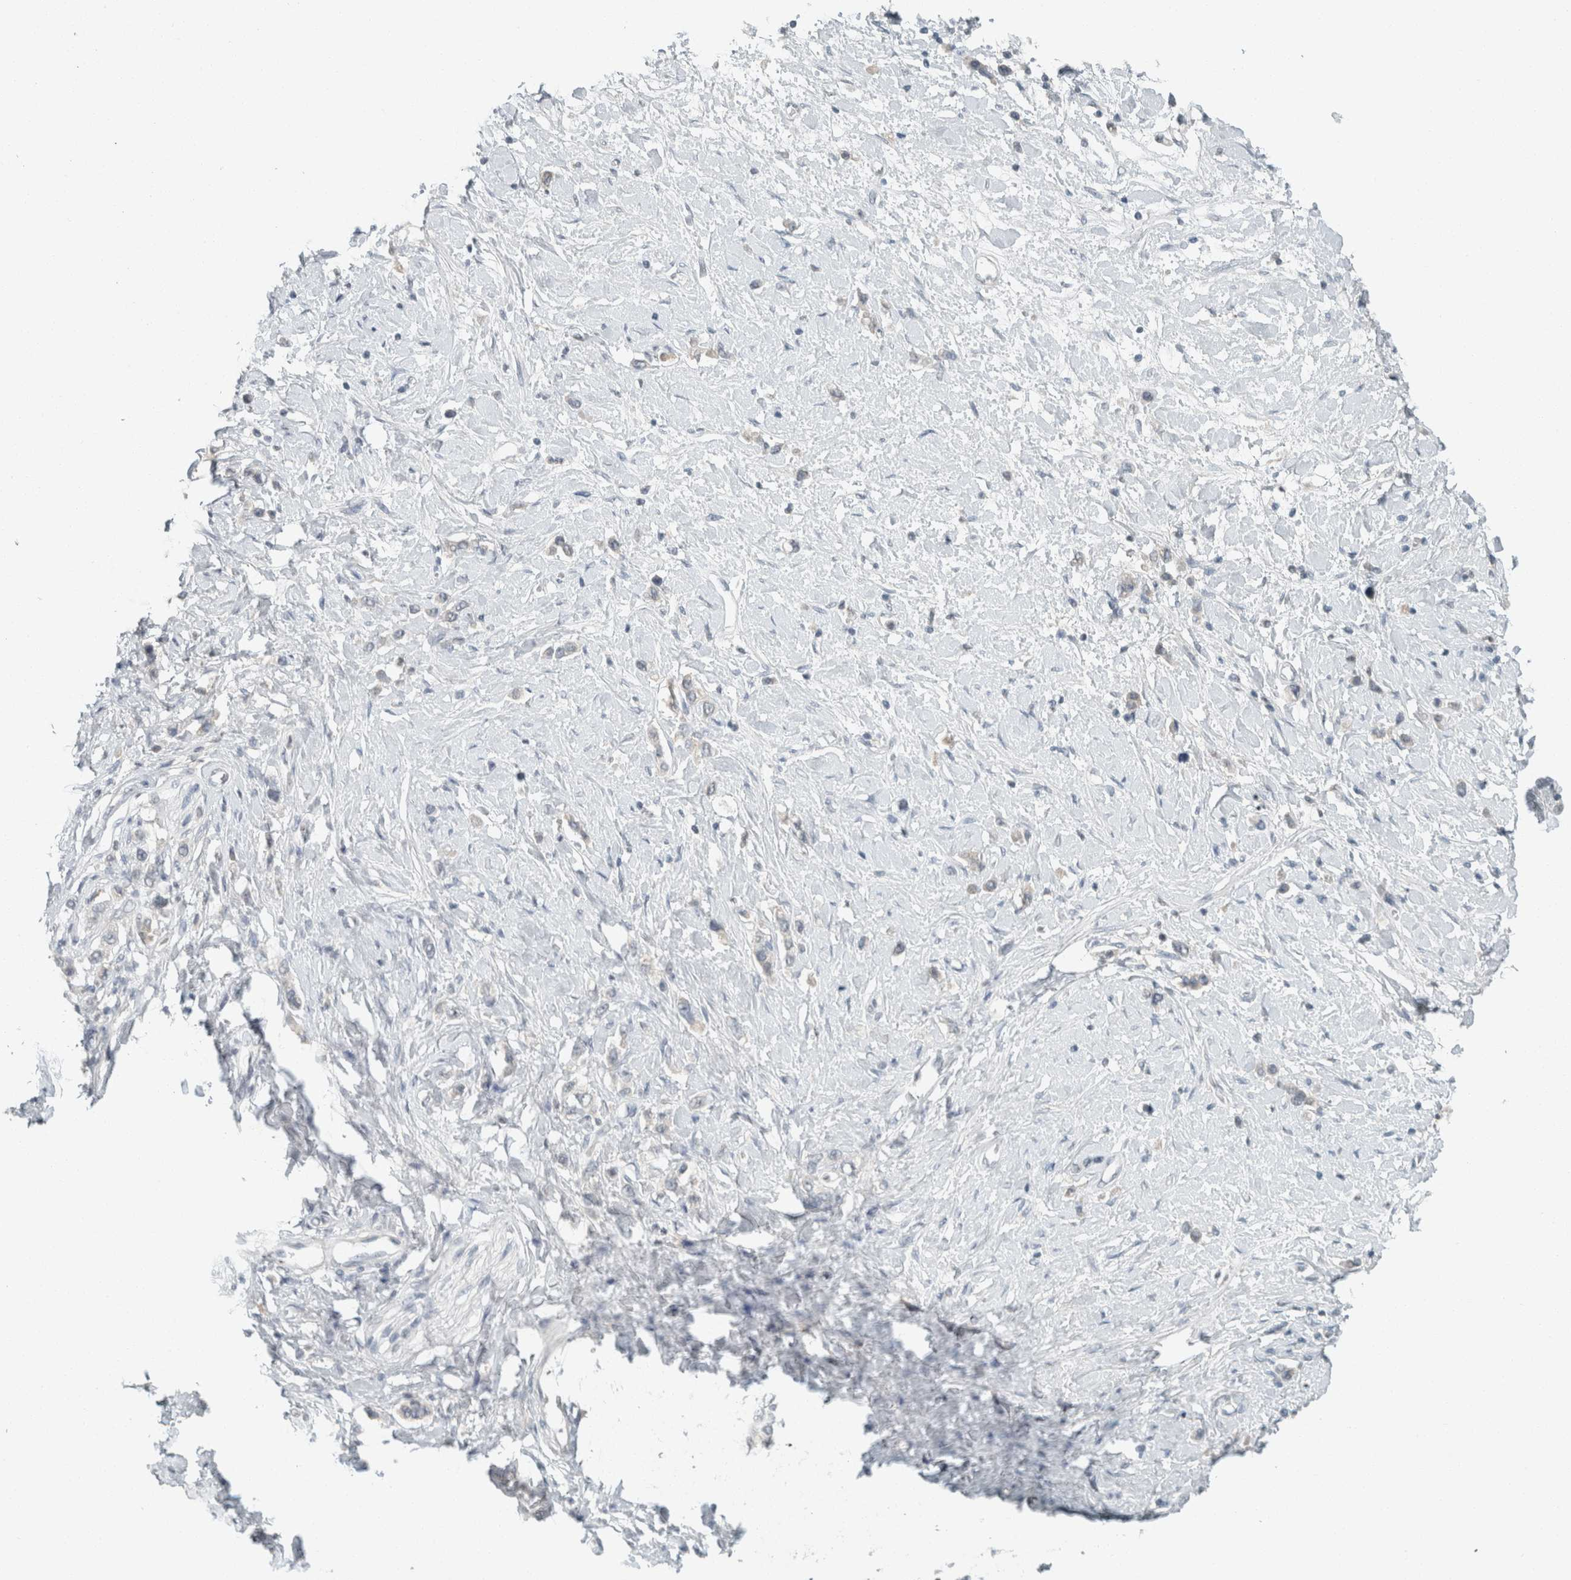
{"staining": {"intensity": "negative", "quantity": "none", "location": "none"}, "tissue": "stomach cancer", "cell_type": "Tumor cells", "image_type": "cancer", "snomed": [{"axis": "morphology", "description": "Adenocarcinoma, NOS"}, {"axis": "topography", "description": "Stomach"}], "caption": "This histopathology image is of stomach cancer (adenocarcinoma) stained with immunohistochemistry (IHC) to label a protein in brown with the nuclei are counter-stained blue. There is no staining in tumor cells.", "gene": "TRIT1", "patient": {"sex": "female", "age": 65}}